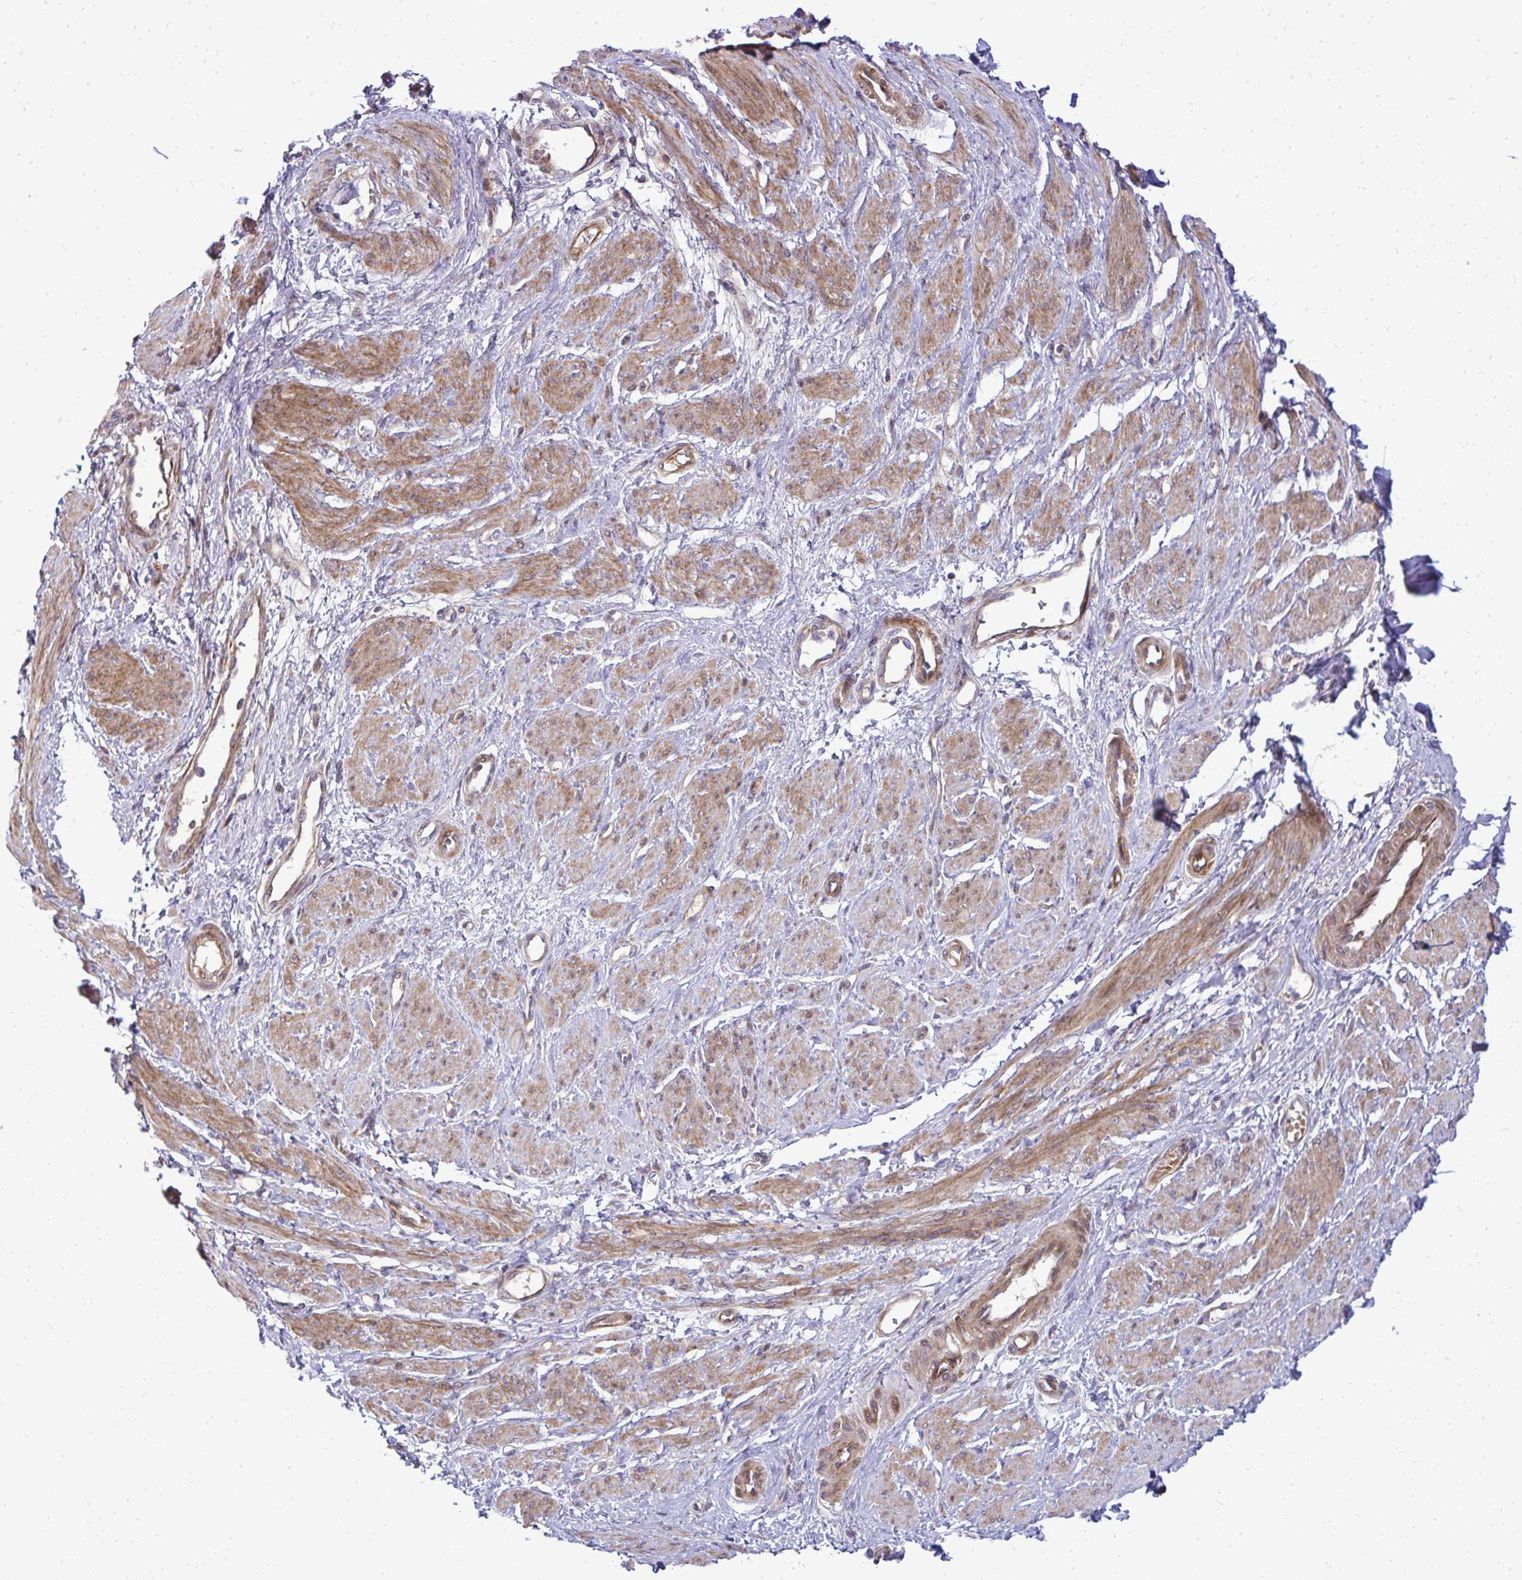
{"staining": {"intensity": "moderate", "quantity": ">75%", "location": "cytoplasmic/membranous"}, "tissue": "smooth muscle", "cell_type": "Smooth muscle cells", "image_type": "normal", "snomed": [{"axis": "morphology", "description": "Normal tissue, NOS"}, {"axis": "topography", "description": "Smooth muscle"}, {"axis": "topography", "description": "Uterus"}], "caption": "Smooth muscle was stained to show a protein in brown. There is medium levels of moderate cytoplasmic/membranous positivity in about >75% of smooth muscle cells. Immunohistochemistry stains the protein in brown and the nuclei are stained blue.", "gene": "ZSCAN9", "patient": {"sex": "female", "age": 39}}